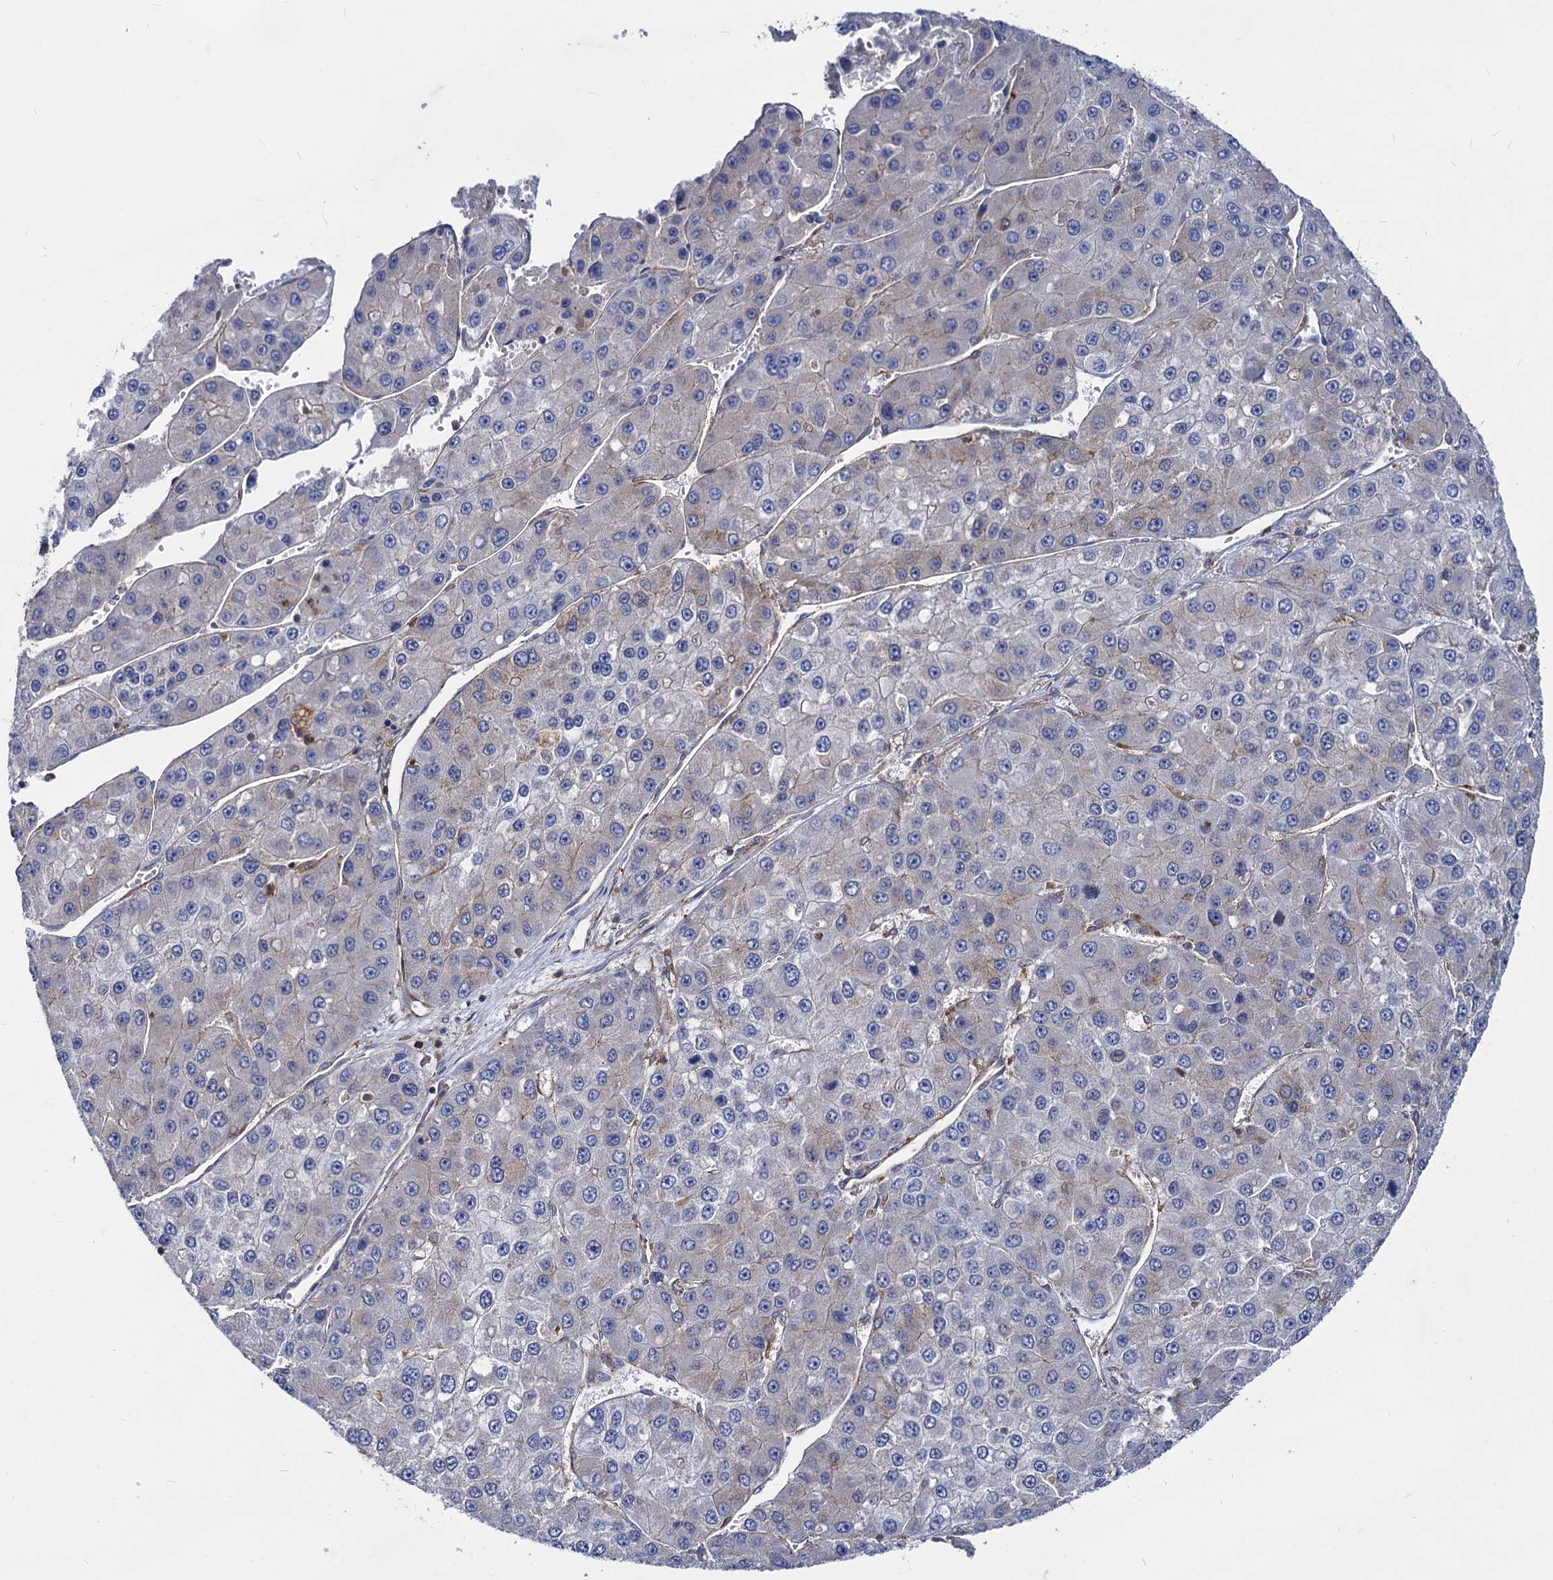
{"staining": {"intensity": "negative", "quantity": "none", "location": "none"}, "tissue": "liver cancer", "cell_type": "Tumor cells", "image_type": "cancer", "snomed": [{"axis": "morphology", "description": "Carcinoma, Hepatocellular, NOS"}, {"axis": "topography", "description": "Liver"}], "caption": "The immunohistochemistry (IHC) photomicrograph has no significant expression in tumor cells of hepatocellular carcinoma (liver) tissue.", "gene": "DYDC1", "patient": {"sex": "female", "age": 73}}